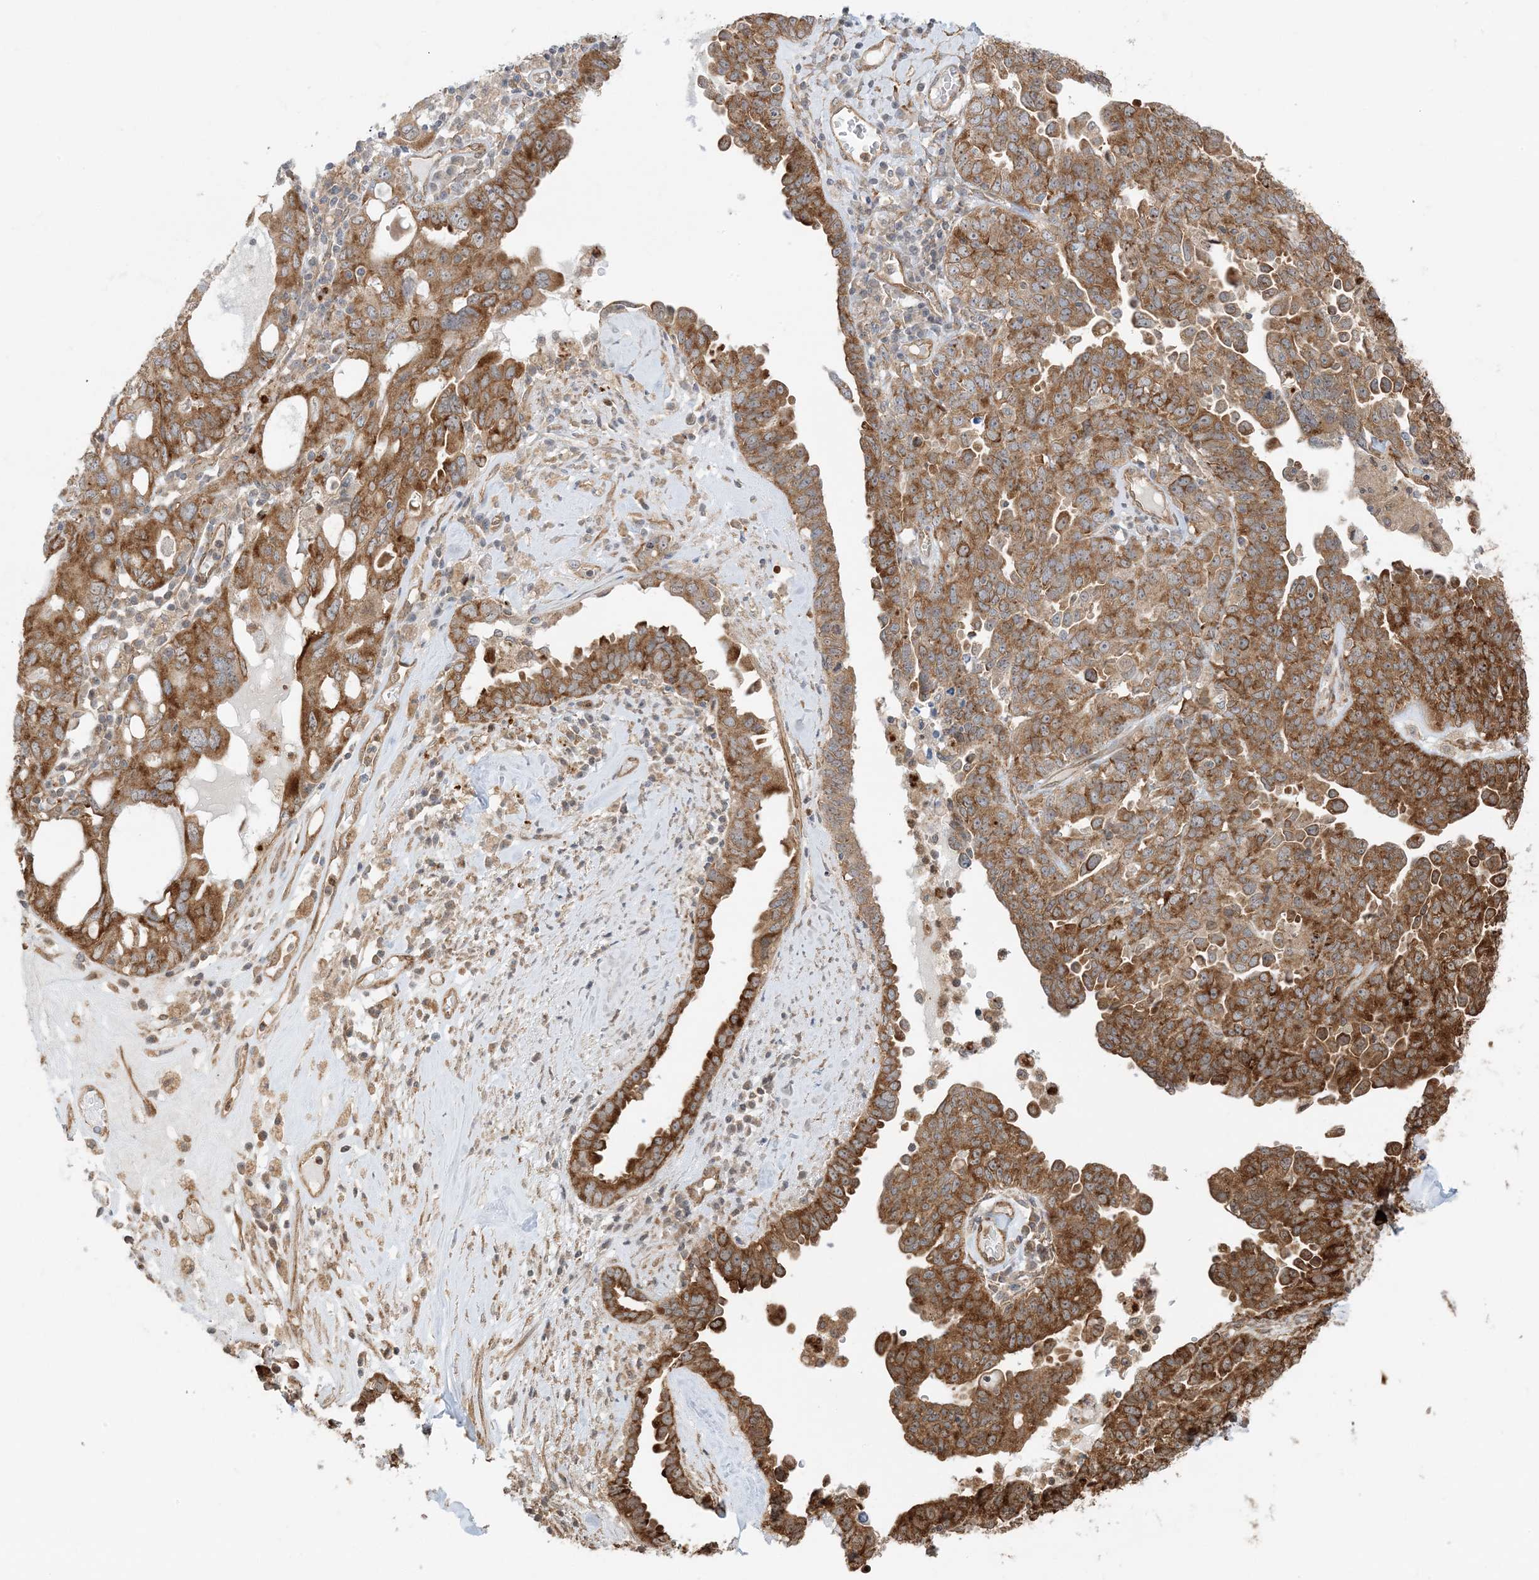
{"staining": {"intensity": "moderate", "quantity": ">75%", "location": "cytoplasmic/membranous"}, "tissue": "ovarian cancer", "cell_type": "Tumor cells", "image_type": "cancer", "snomed": [{"axis": "morphology", "description": "Carcinoma, endometroid"}, {"axis": "topography", "description": "Ovary"}], "caption": "Protein expression analysis of ovarian cancer (endometroid carcinoma) reveals moderate cytoplasmic/membranous staining in approximately >75% of tumor cells.", "gene": "UBAP2L", "patient": {"sex": "female", "age": 62}}